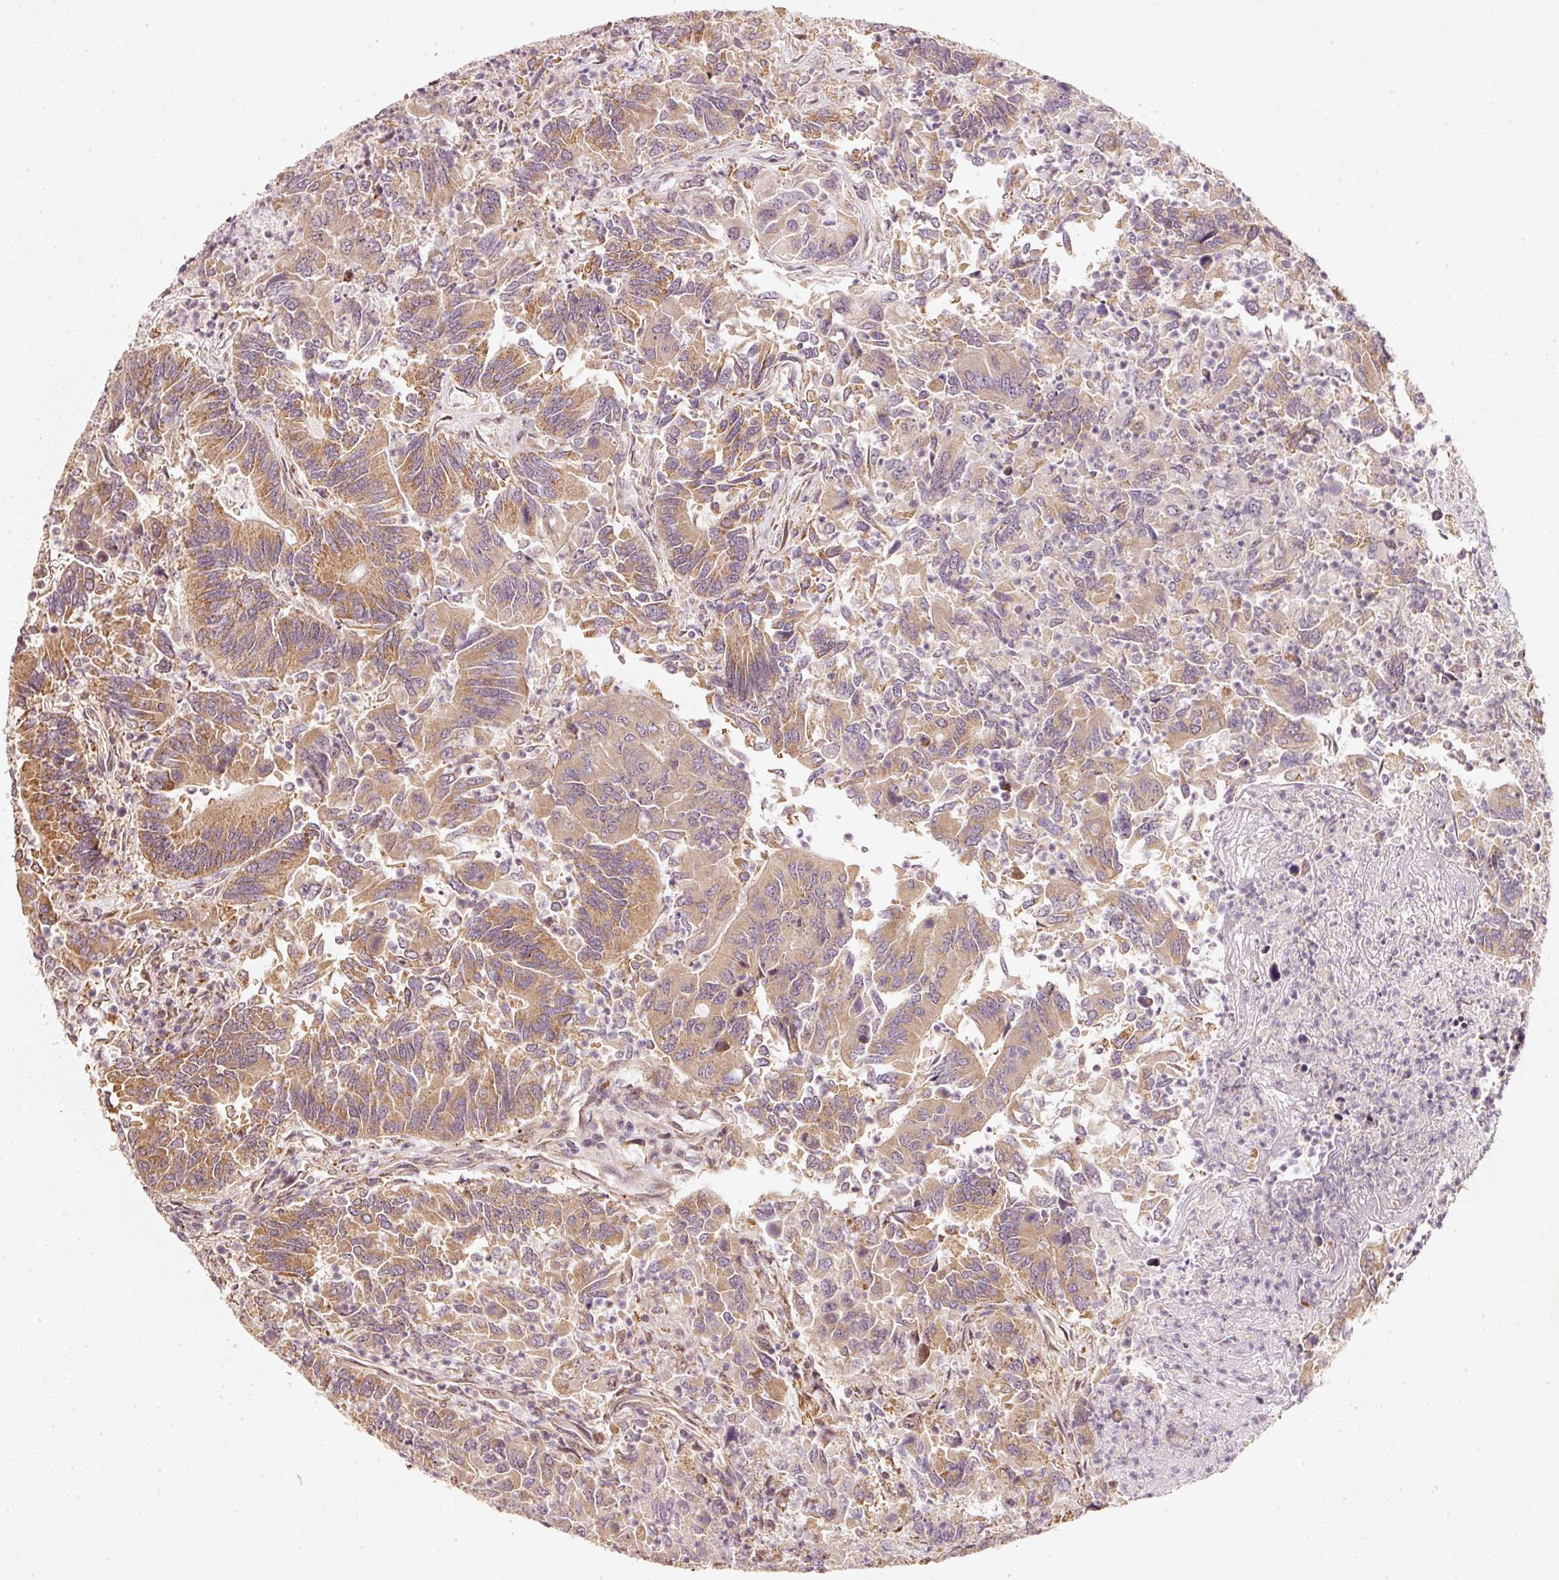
{"staining": {"intensity": "moderate", "quantity": ">75%", "location": "cytoplasmic/membranous"}, "tissue": "colorectal cancer", "cell_type": "Tumor cells", "image_type": "cancer", "snomed": [{"axis": "morphology", "description": "Adenocarcinoma, NOS"}, {"axis": "topography", "description": "Colon"}], "caption": "IHC image of neoplastic tissue: human colorectal cancer stained using immunohistochemistry (IHC) demonstrates medium levels of moderate protein expression localized specifically in the cytoplasmic/membranous of tumor cells, appearing as a cytoplasmic/membranous brown color.", "gene": "RAB35", "patient": {"sex": "female", "age": 67}}